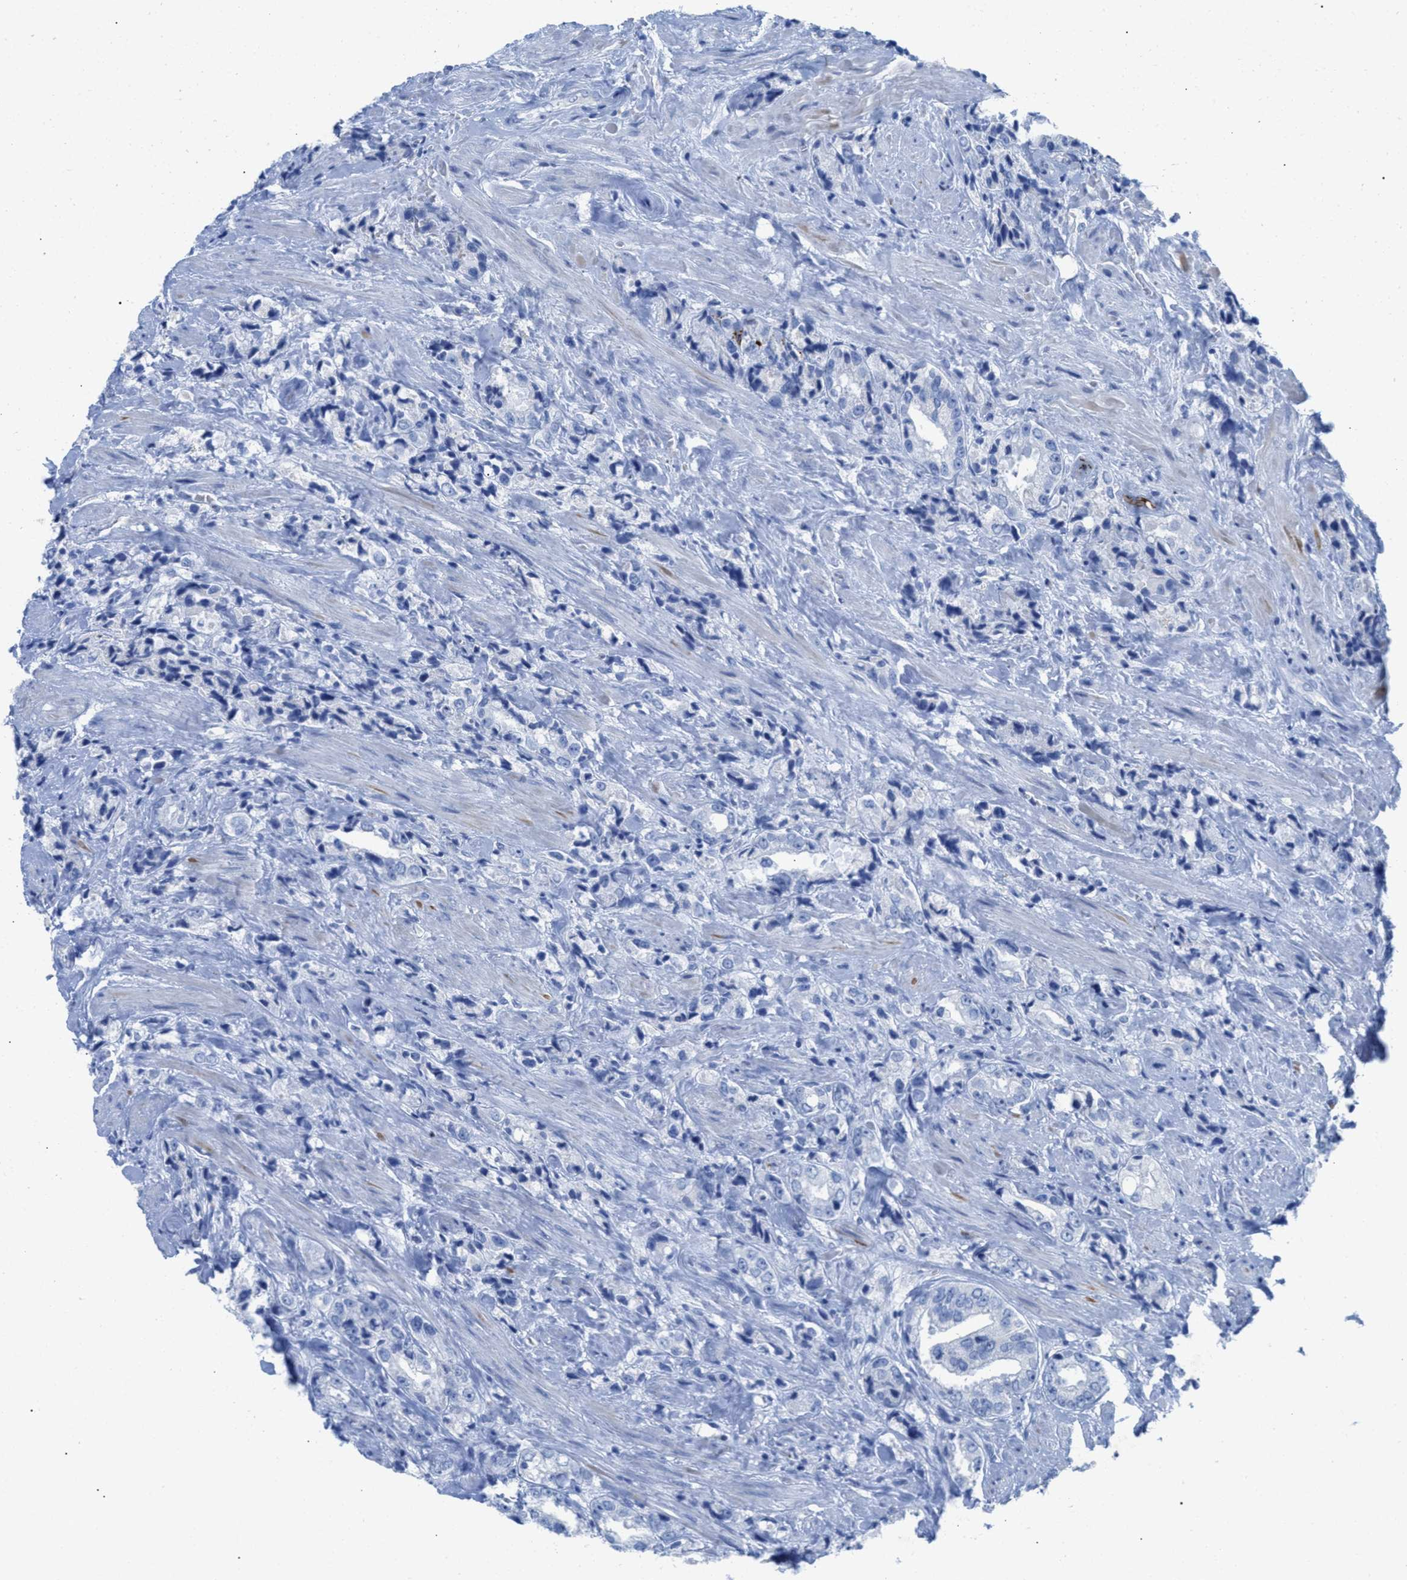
{"staining": {"intensity": "negative", "quantity": "none", "location": "none"}, "tissue": "prostate cancer", "cell_type": "Tumor cells", "image_type": "cancer", "snomed": [{"axis": "morphology", "description": "Adenocarcinoma, High grade"}, {"axis": "topography", "description": "Prostate"}], "caption": "Immunohistochemistry (IHC) image of neoplastic tissue: high-grade adenocarcinoma (prostate) stained with DAB (3,3'-diaminobenzidine) demonstrates no significant protein positivity in tumor cells.", "gene": "ANKFN1", "patient": {"sex": "male", "age": 61}}